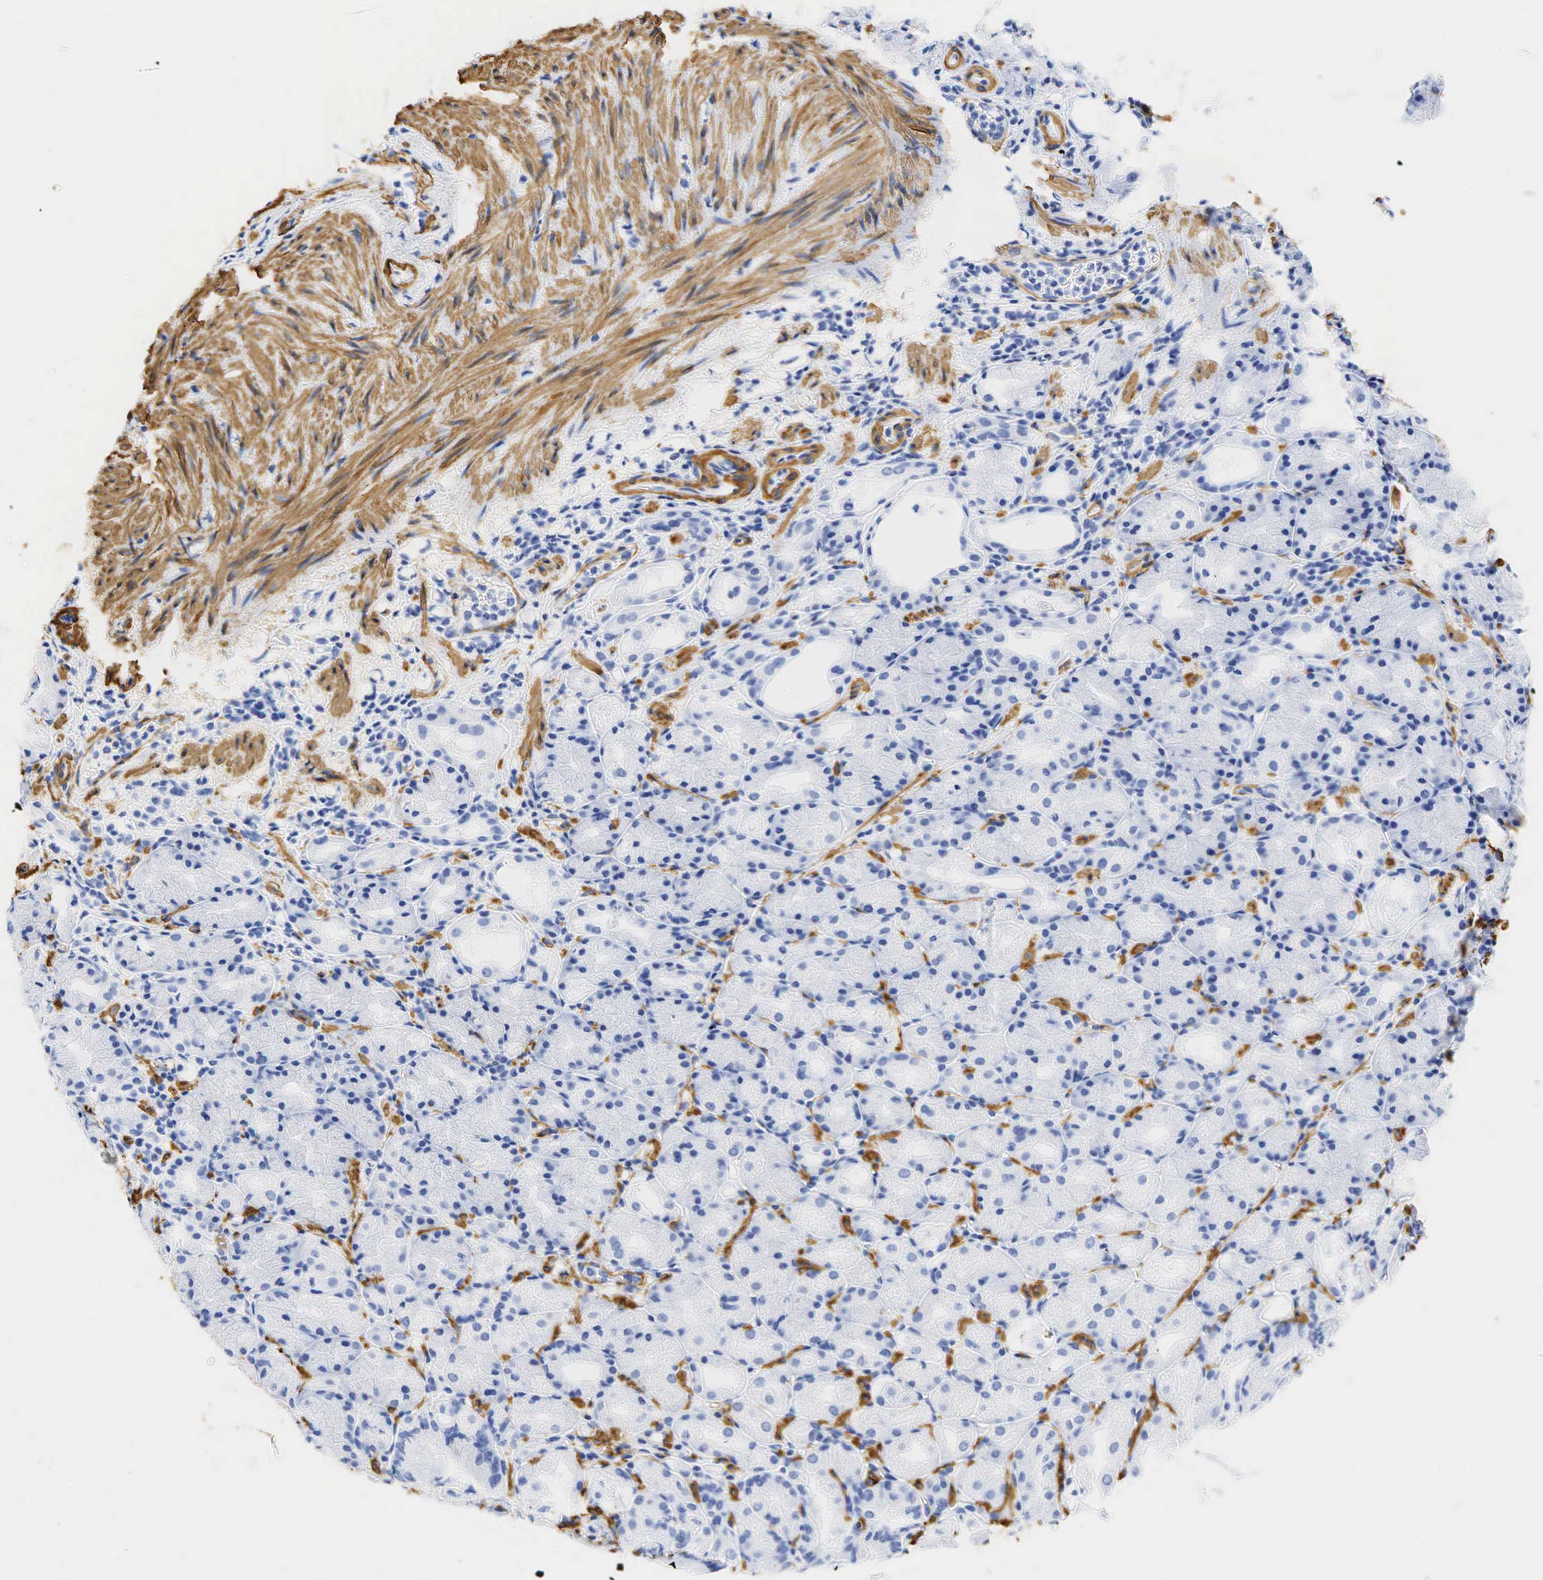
{"staining": {"intensity": "negative", "quantity": "none", "location": "none"}, "tissue": "stomach", "cell_type": "Glandular cells", "image_type": "normal", "snomed": [{"axis": "morphology", "description": "Normal tissue, NOS"}, {"axis": "topography", "description": "Stomach, upper"}], "caption": "Immunohistochemistry (IHC) of benign stomach demonstrates no staining in glandular cells. Nuclei are stained in blue.", "gene": "ACTA1", "patient": {"sex": "female", "age": 75}}